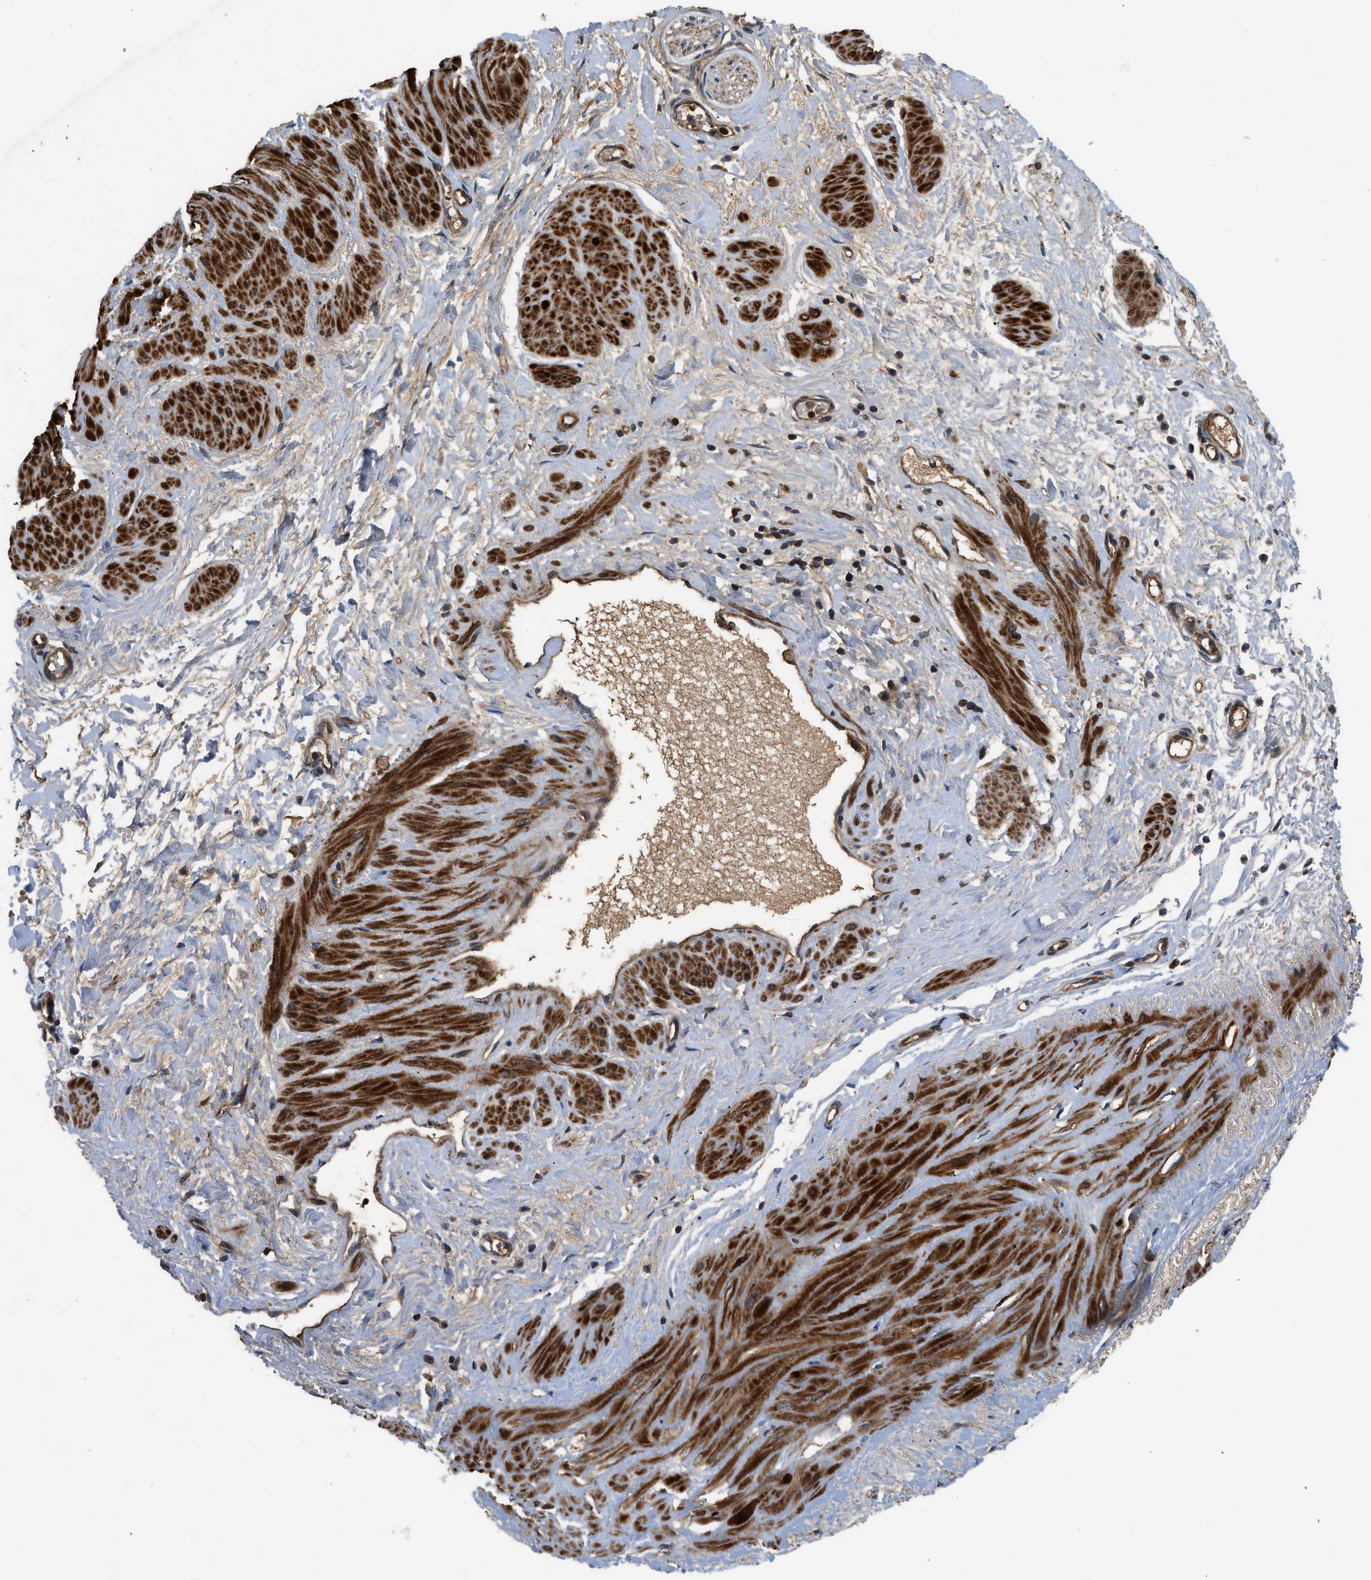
{"staining": {"intensity": "moderate", "quantity": ">75%", "location": "cytoplasmic/membranous"}, "tissue": "adipose tissue", "cell_type": "Adipocytes", "image_type": "normal", "snomed": [{"axis": "morphology", "description": "Normal tissue, NOS"}, {"axis": "topography", "description": "Soft tissue"}, {"axis": "topography", "description": "Vascular tissue"}], "caption": "Adipose tissue stained for a protein displays moderate cytoplasmic/membranous positivity in adipocytes. (DAB = brown stain, brightfield microscopy at high magnification).", "gene": "CNNM3", "patient": {"sex": "female", "age": 35}}